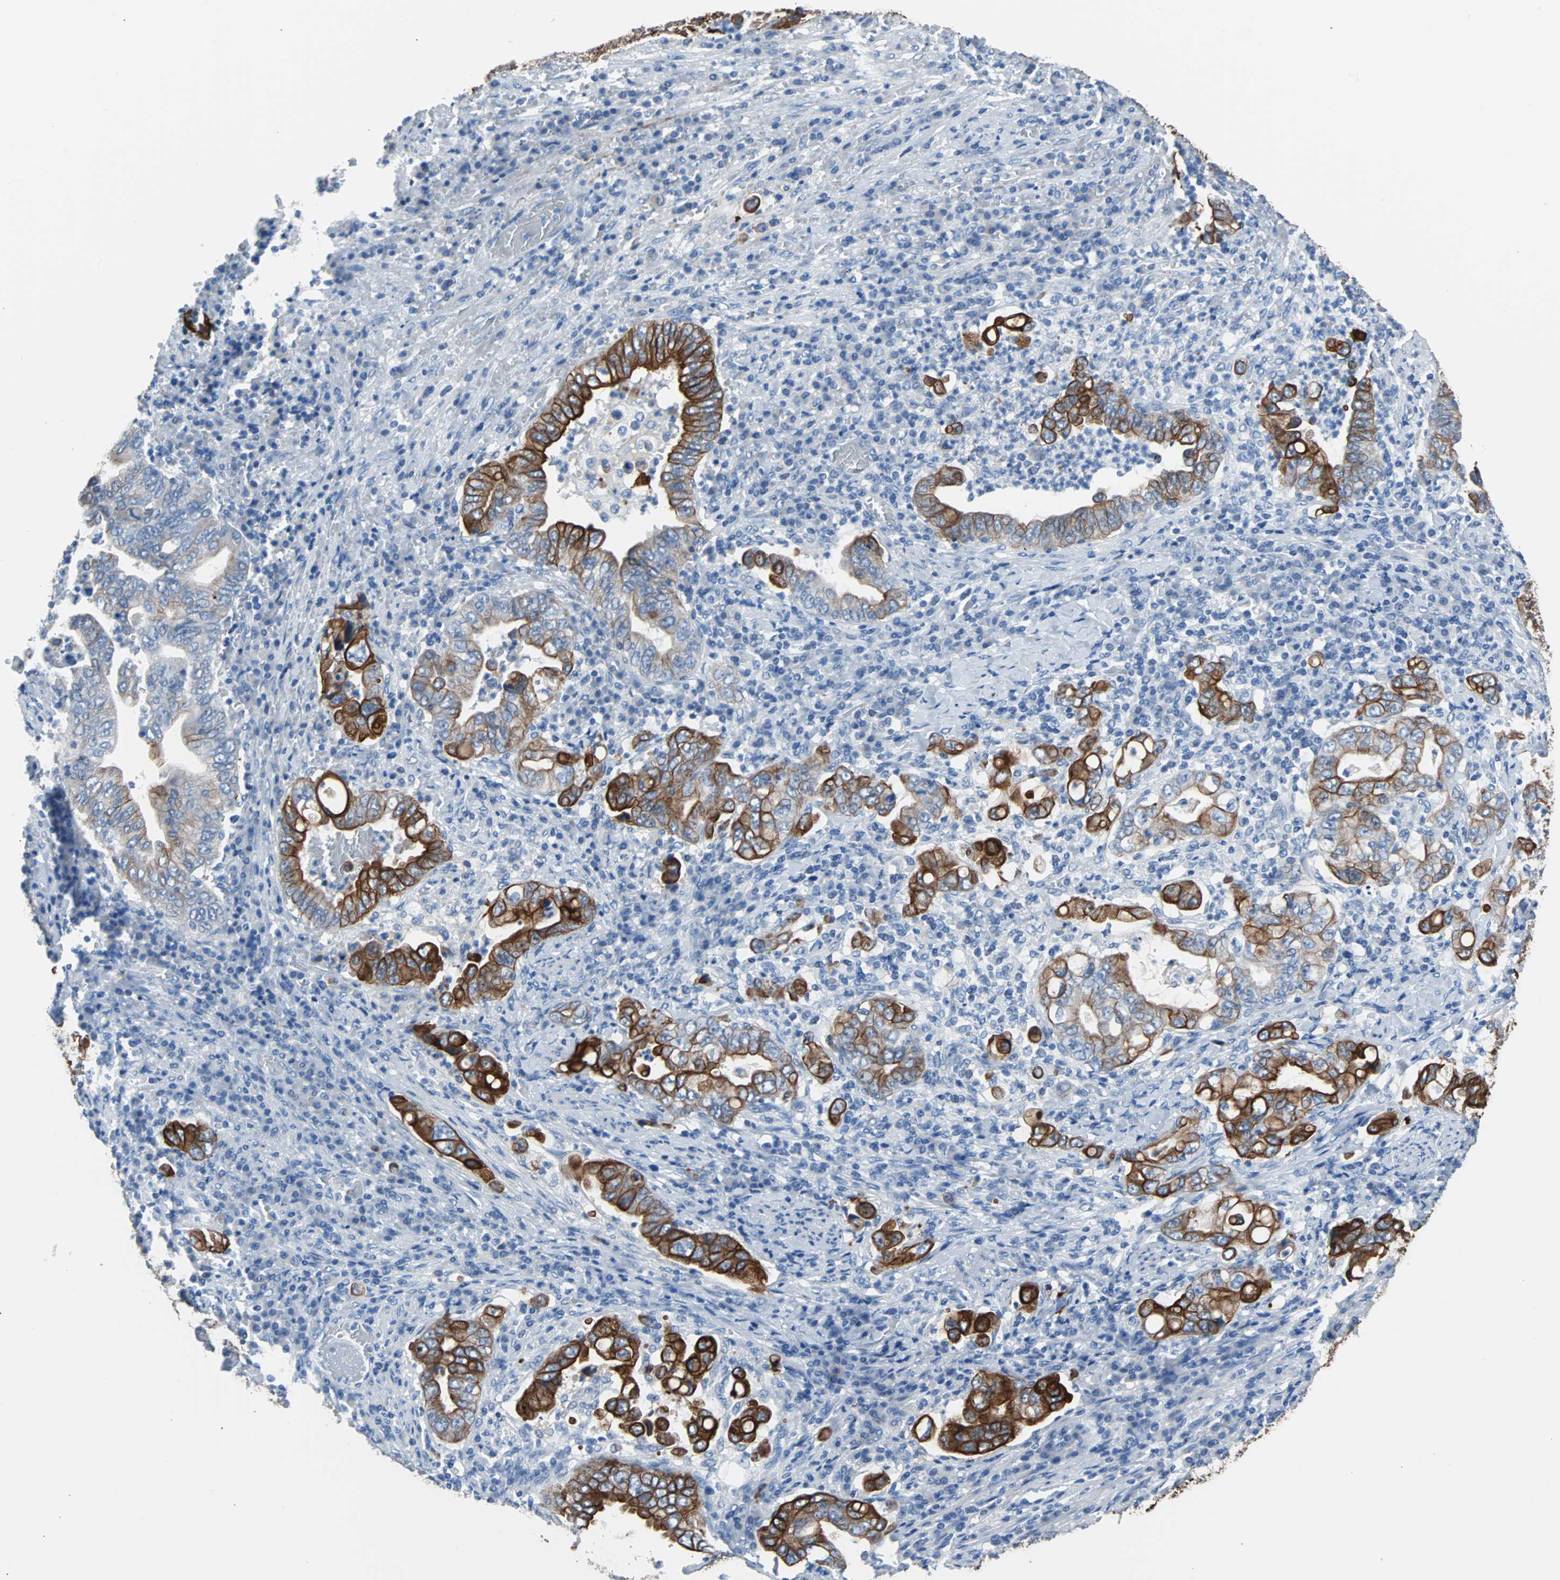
{"staining": {"intensity": "strong", "quantity": ">75%", "location": "cytoplasmic/membranous"}, "tissue": "stomach cancer", "cell_type": "Tumor cells", "image_type": "cancer", "snomed": [{"axis": "morphology", "description": "Normal tissue, NOS"}, {"axis": "morphology", "description": "Adenocarcinoma, NOS"}, {"axis": "topography", "description": "Esophagus"}, {"axis": "topography", "description": "Stomach, upper"}, {"axis": "topography", "description": "Peripheral nerve tissue"}], "caption": "Protein analysis of stomach adenocarcinoma tissue displays strong cytoplasmic/membranous staining in about >75% of tumor cells.", "gene": "KRT7", "patient": {"sex": "male", "age": 62}}